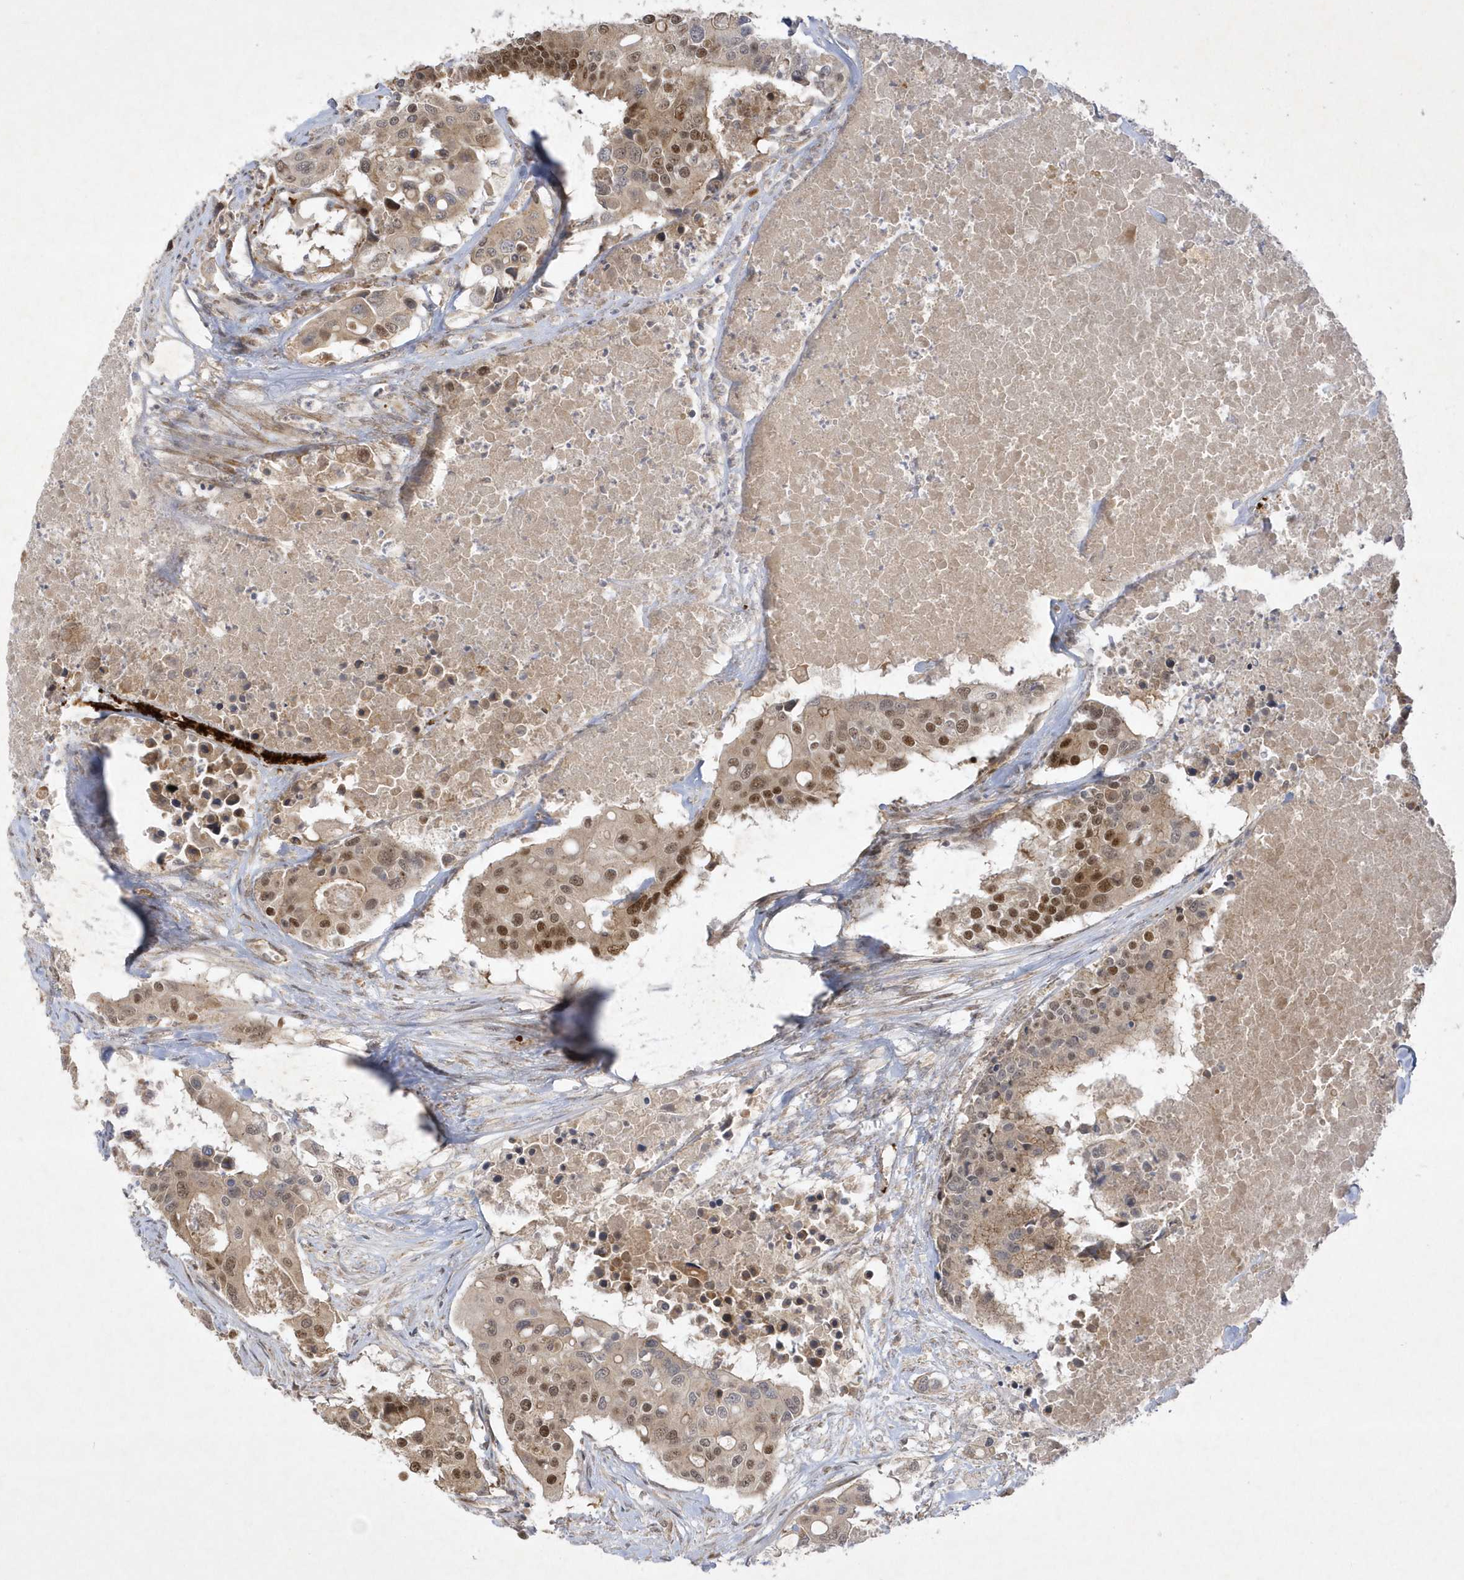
{"staining": {"intensity": "moderate", "quantity": ">75%", "location": "nuclear"}, "tissue": "colorectal cancer", "cell_type": "Tumor cells", "image_type": "cancer", "snomed": [{"axis": "morphology", "description": "Adenocarcinoma, NOS"}, {"axis": "topography", "description": "Colon"}], "caption": "Tumor cells demonstrate medium levels of moderate nuclear staining in approximately >75% of cells in adenocarcinoma (colorectal). (Stains: DAB in brown, nuclei in blue, Microscopy: brightfield microscopy at high magnification).", "gene": "NAF1", "patient": {"sex": "male", "age": 77}}